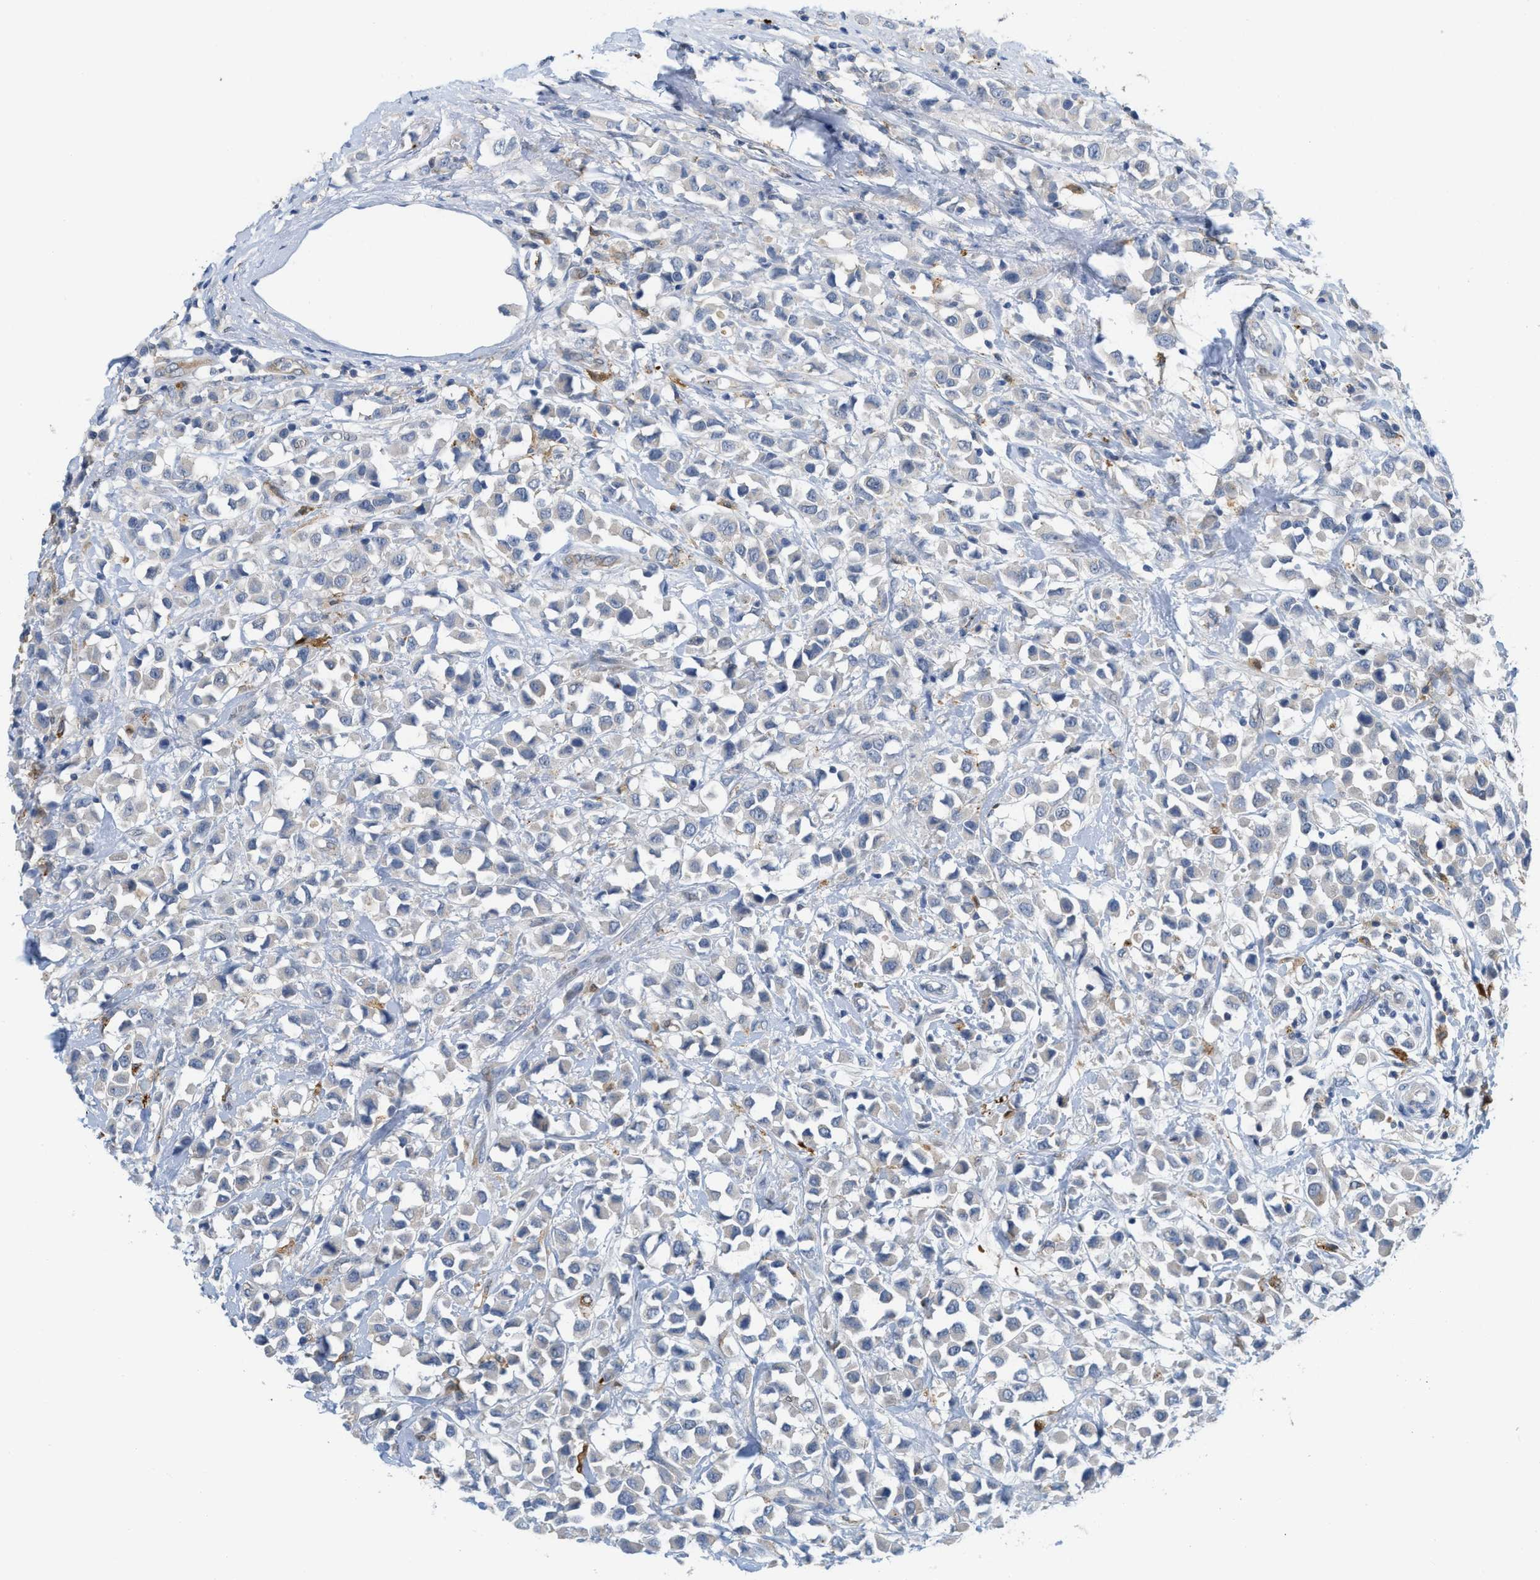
{"staining": {"intensity": "negative", "quantity": "none", "location": "none"}, "tissue": "breast cancer", "cell_type": "Tumor cells", "image_type": "cancer", "snomed": [{"axis": "morphology", "description": "Duct carcinoma"}, {"axis": "topography", "description": "Breast"}], "caption": "Immunohistochemistry (IHC) photomicrograph of breast cancer (invasive ductal carcinoma) stained for a protein (brown), which displays no positivity in tumor cells. (IHC, brightfield microscopy, high magnification).", "gene": "CSTB", "patient": {"sex": "female", "age": 61}}